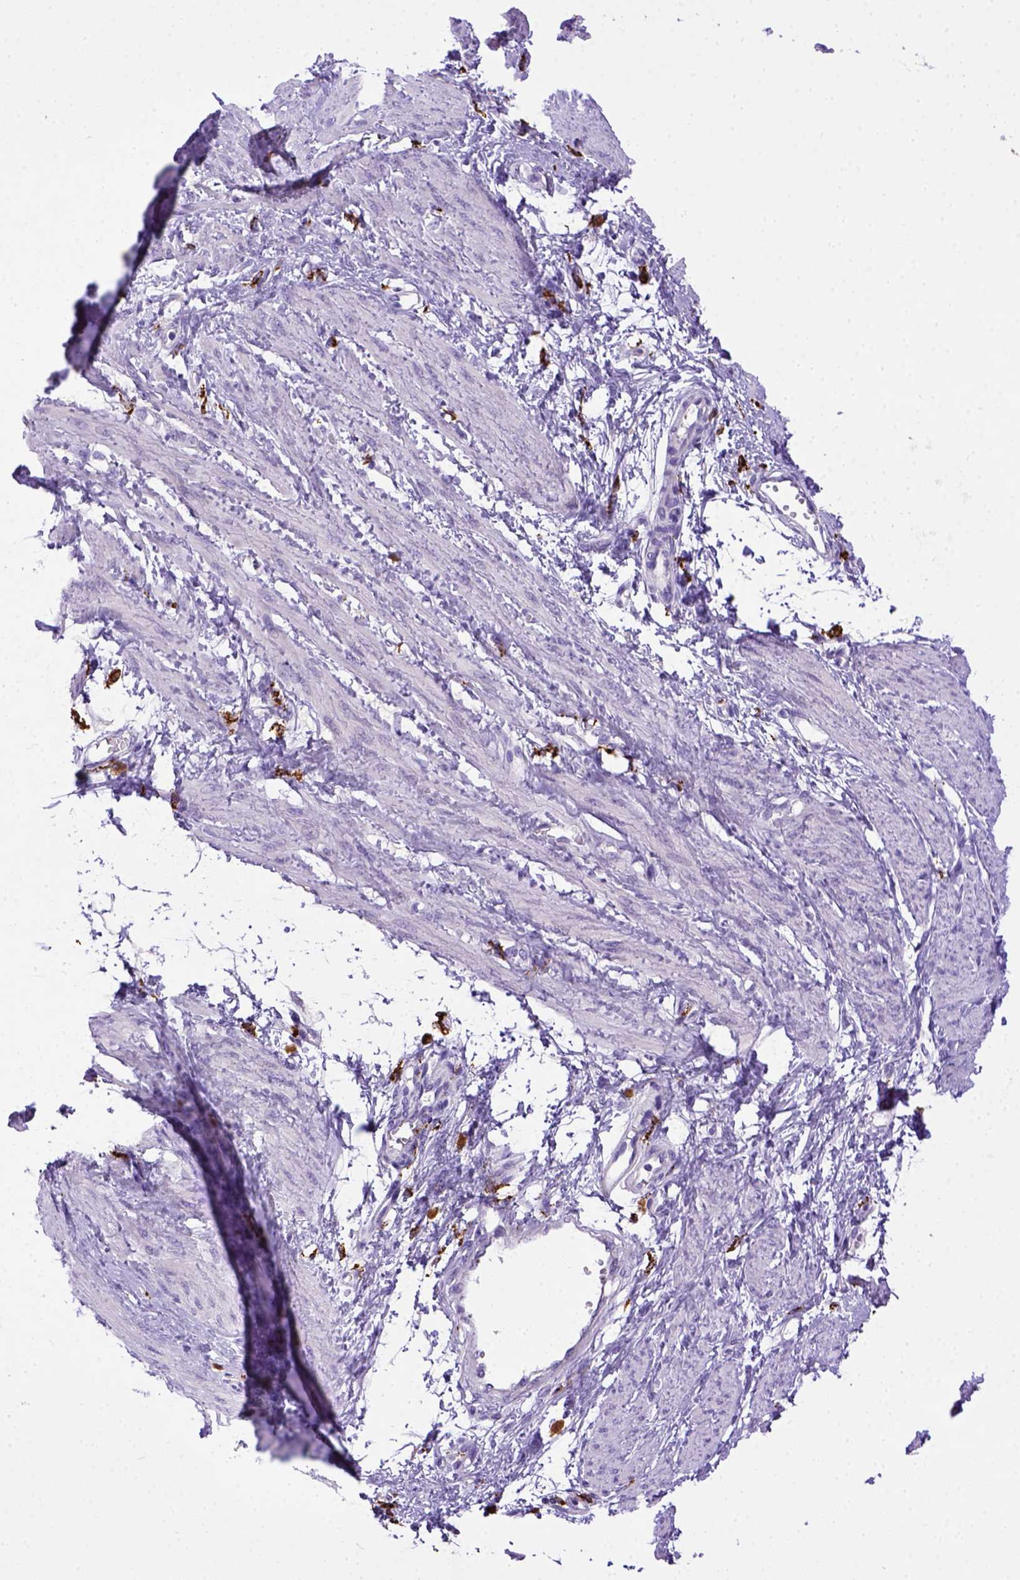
{"staining": {"intensity": "negative", "quantity": "none", "location": "none"}, "tissue": "smooth muscle", "cell_type": "Smooth muscle cells", "image_type": "normal", "snomed": [{"axis": "morphology", "description": "Normal tissue, NOS"}, {"axis": "topography", "description": "Smooth muscle"}, {"axis": "topography", "description": "Uterus"}], "caption": "Immunohistochemistry of benign human smooth muscle demonstrates no expression in smooth muscle cells.", "gene": "CD68", "patient": {"sex": "female", "age": 39}}